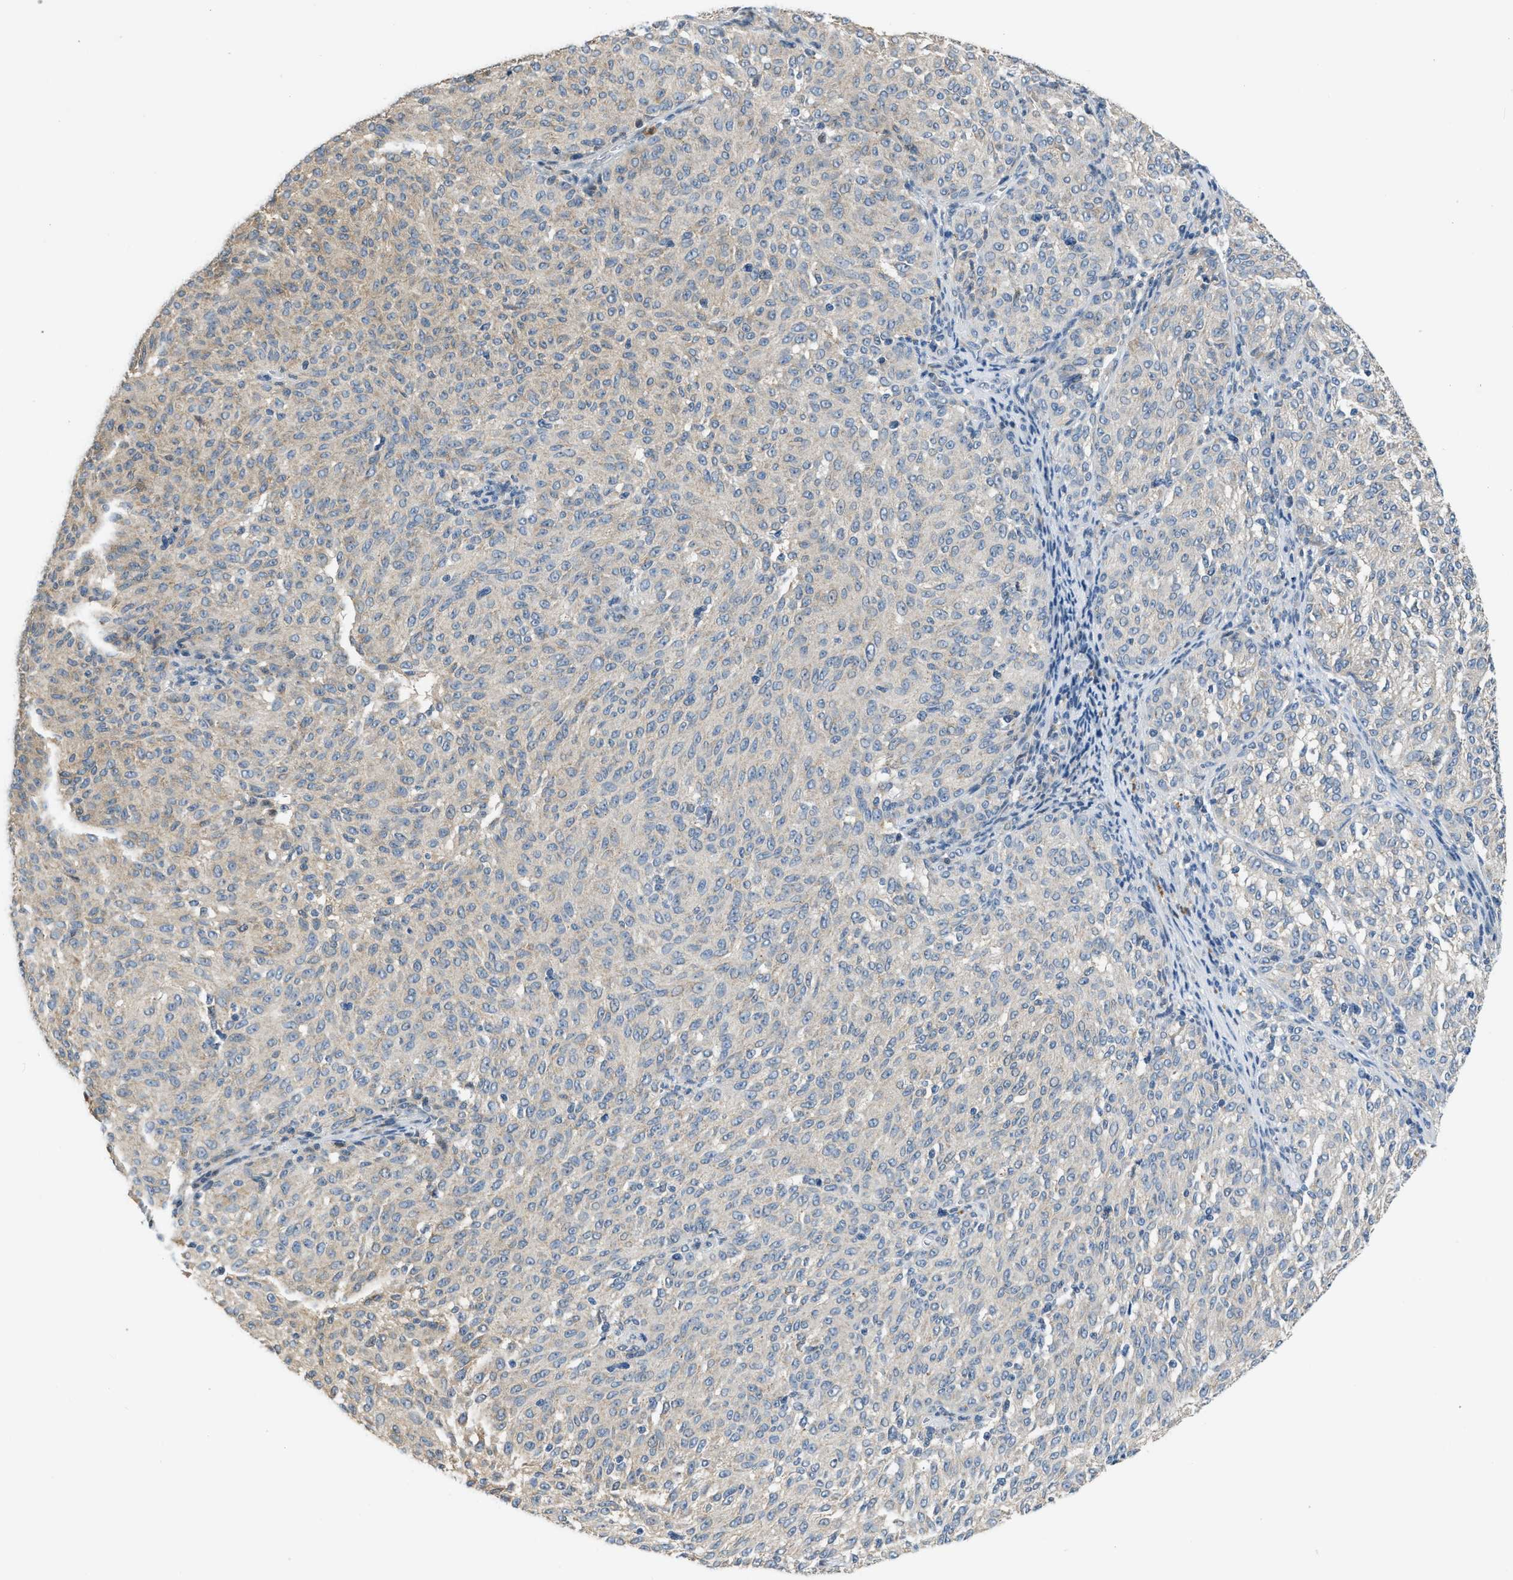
{"staining": {"intensity": "weak", "quantity": "<25%", "location": "cytoplasmic/membranous"}, "tissue": "melanoma", "cell_type": "Tumor cells", "image_type": "cancer", "snomed": [{"axis": "morphology", "description": "Malignant melanoma, NOS"}, {"axis": "topography", "description": "Skin"}], "caption": "Immunohistochemistry (IHC) image of neoplastic tissue: malignant melanoma stained with DAB (3,3'-diaminobenzidine) reveals no significant protein staining in tumor cells.", "gene": "TOMM34", "patient": {"sex": "female", "age": 72}}